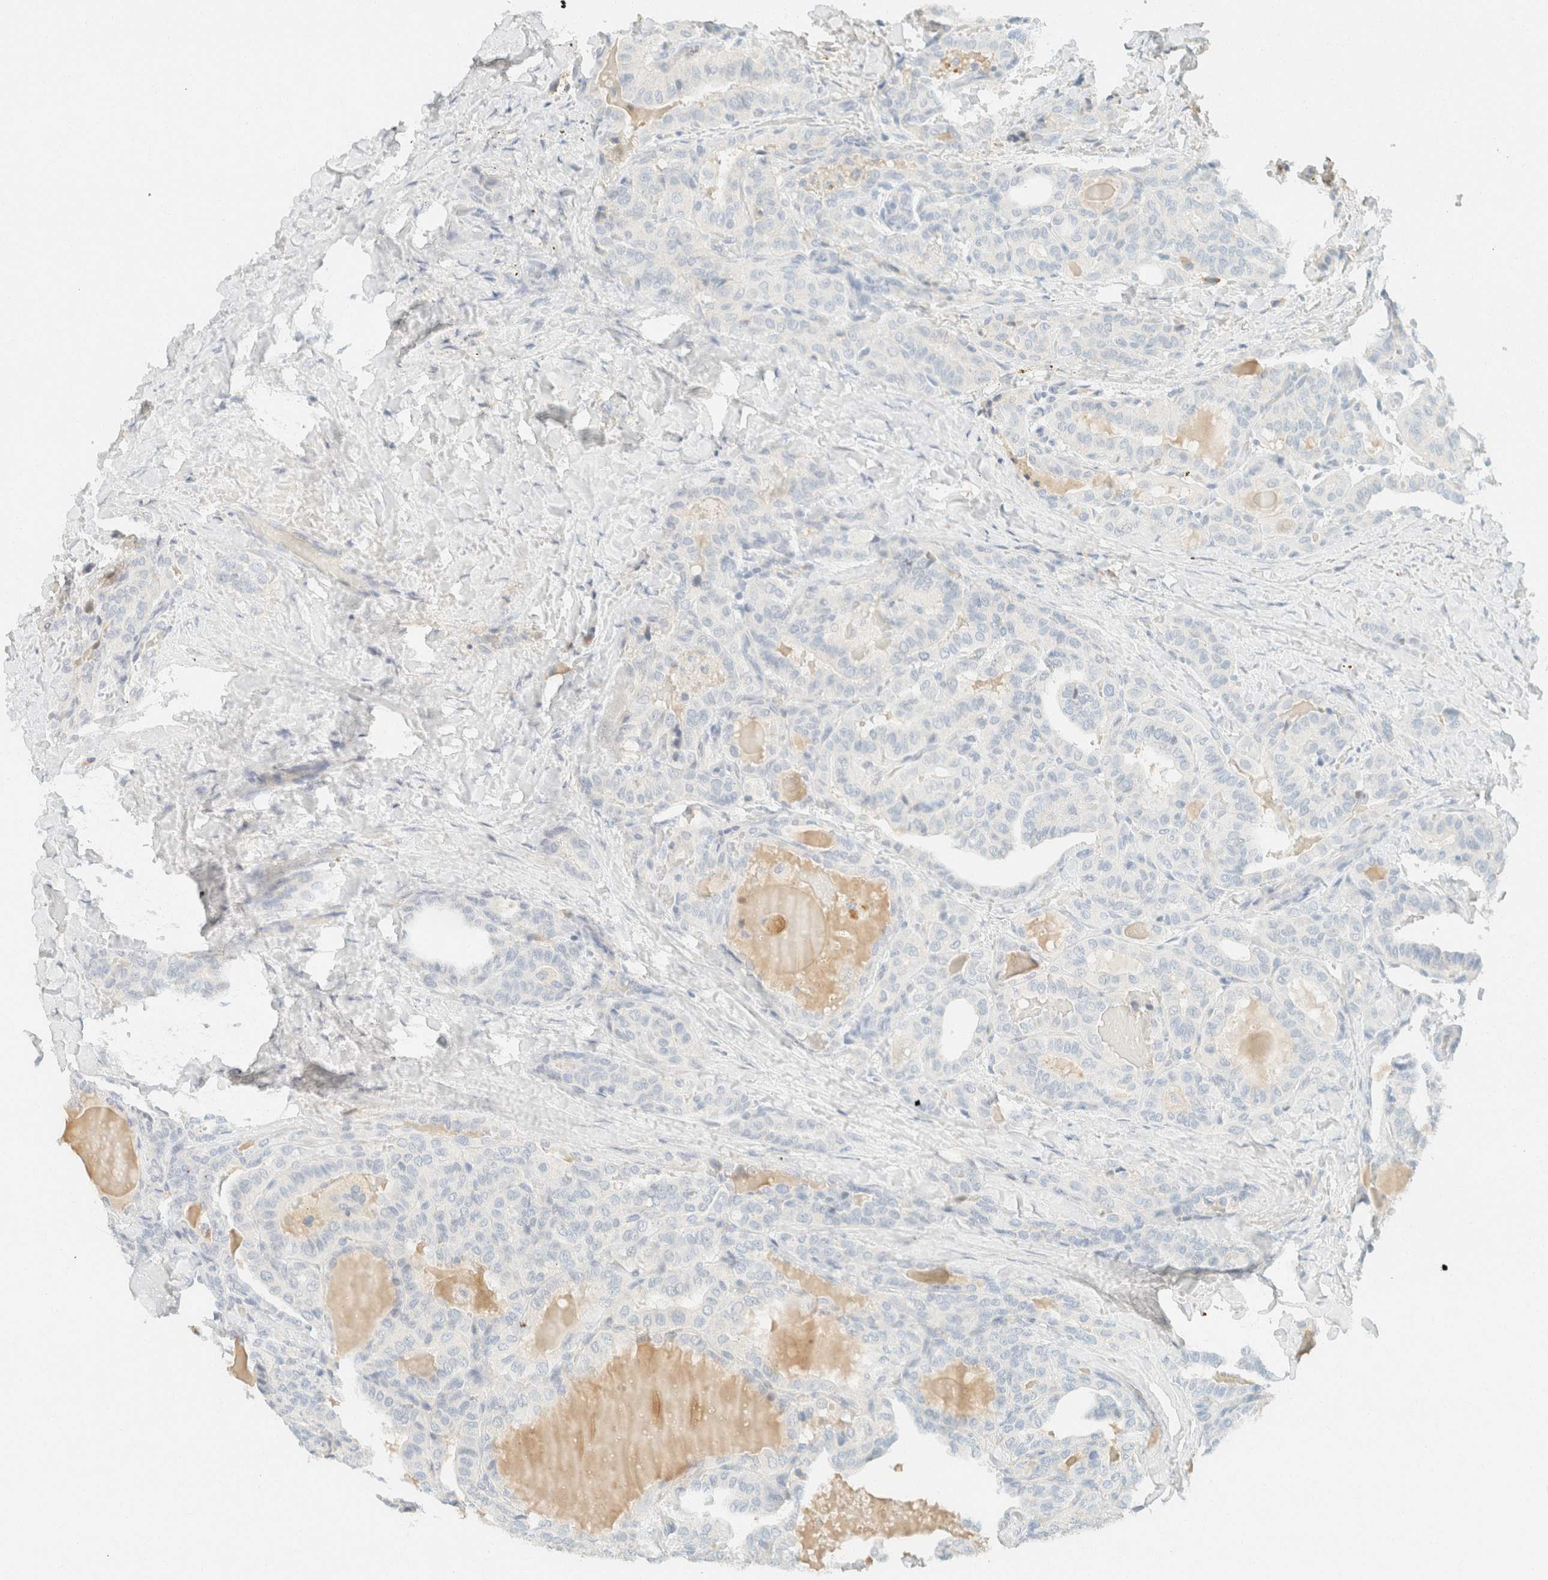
{"staining": {"intensity": "negative", "quantity": "none", "location": "none"}, "tissue": "thyroid cancer", "cell_type": "Tumor cells", "image_type": "cancer", "snomed": [{"axis": "morphology", "description": "Papillary adenocarcinoma, NOS"}, {"axis": "topography", "description": "Thyroid gland"}], "caption": "A high-resolution micrograph shows immunohistochemistry (IHC) staining of thyroid cancer, which demonstrates no significant staining in tumor cells.", "gene": "GPA33", "patient": {"sex": "male", "age": 77}}